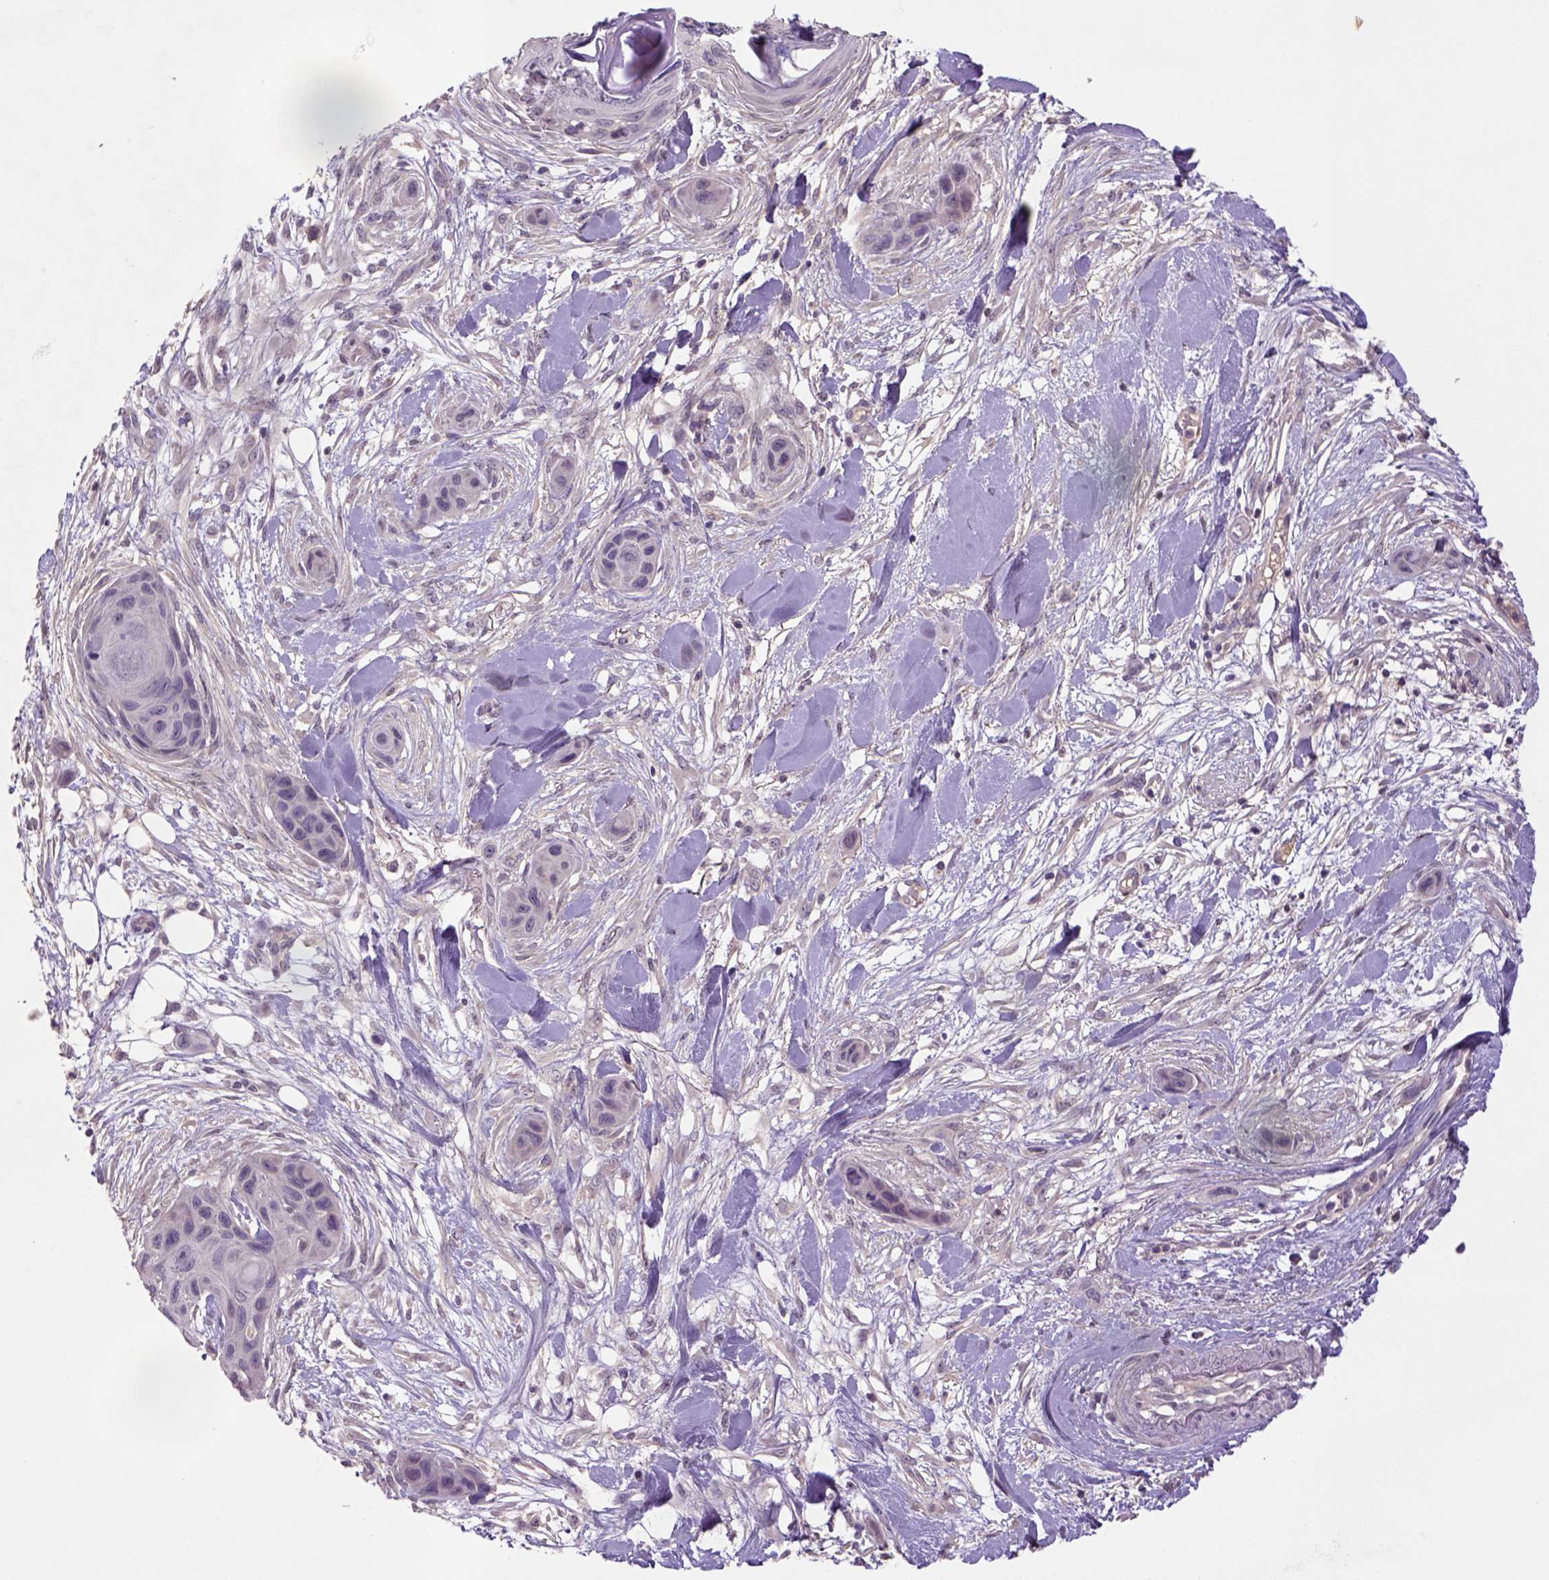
{"staining": {"intensity": "negative", "quantity": "none", "location": "none"}, "tissue": "skin cancer", "cell_type": "Tumor cells", "image_type": "cancer", "snomed": [{"axis": "morphology", "description": "Squamous cell carcinoma, NOS"}, {"axis": "topography", "description": "Skin"}], "caption": "Immunohistochemical staining of human skin cancer (squamous cell carcinoma) shows no significant expression in tumor cells.", "gene": "NLGN2", "patient": {"sex": "male", "age": 82}}